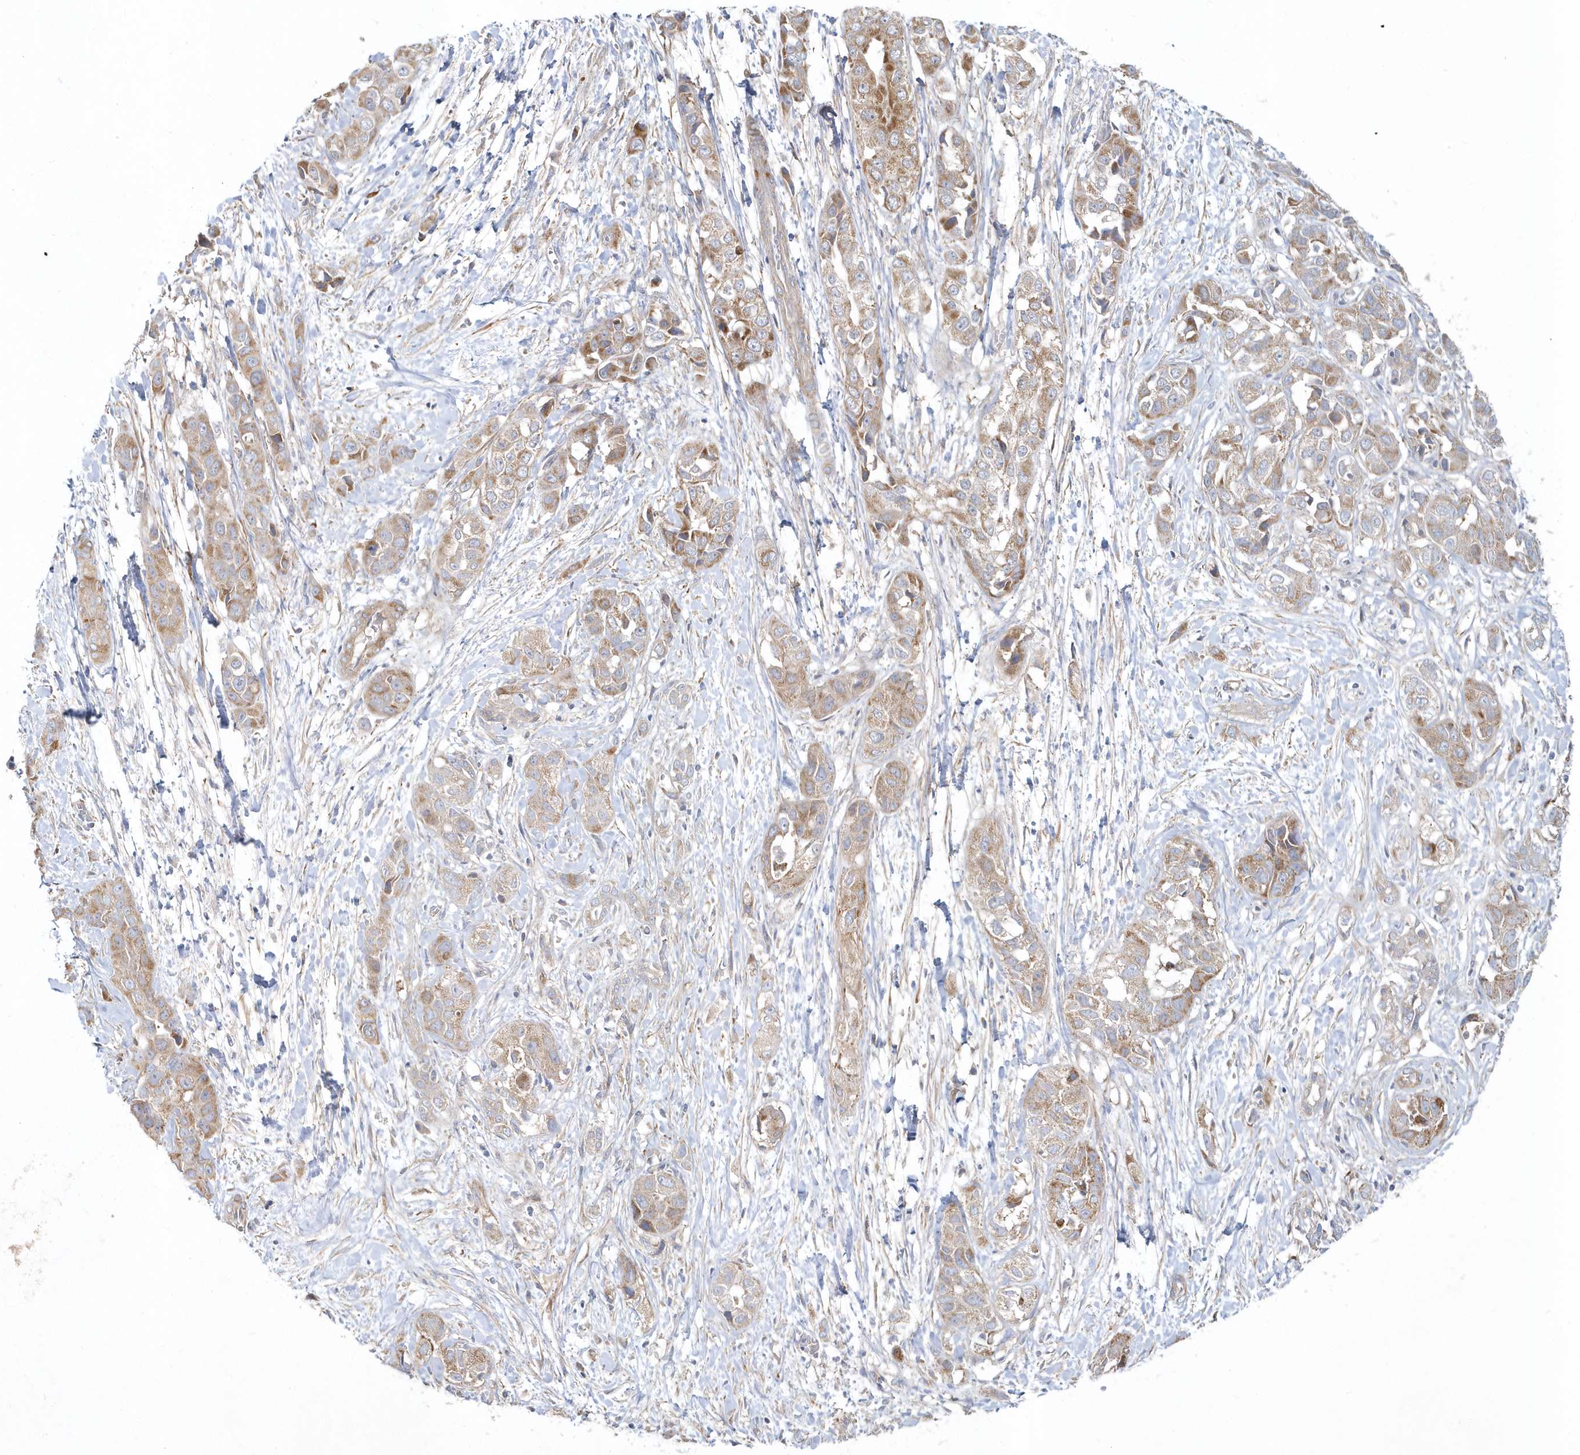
{"staining": {"intensity": "moderate", "quantity": "25%-75%", "location": "cytoplasmic/membranous"}, "tissue": "liver cancer", "cell_type": "Tumor cells", "image_type": "cancer", "snomed": [{"axis": "morphology", "description": "Cholangiocarcinoma"}, {"axis": "topography", "description": "Liver"}], "caption": "A brown stain shows moderate cytoplasmic/membranous positivity of a protein in liver cancer (cholangiocarcinoma) tumor cells. Using DAB (brown) and hematoxylin (blue) stains, captured at high magnification using brightfield microscopy.", "gene": "LEXM", "patient": {"sex": "female", "age": 52}}